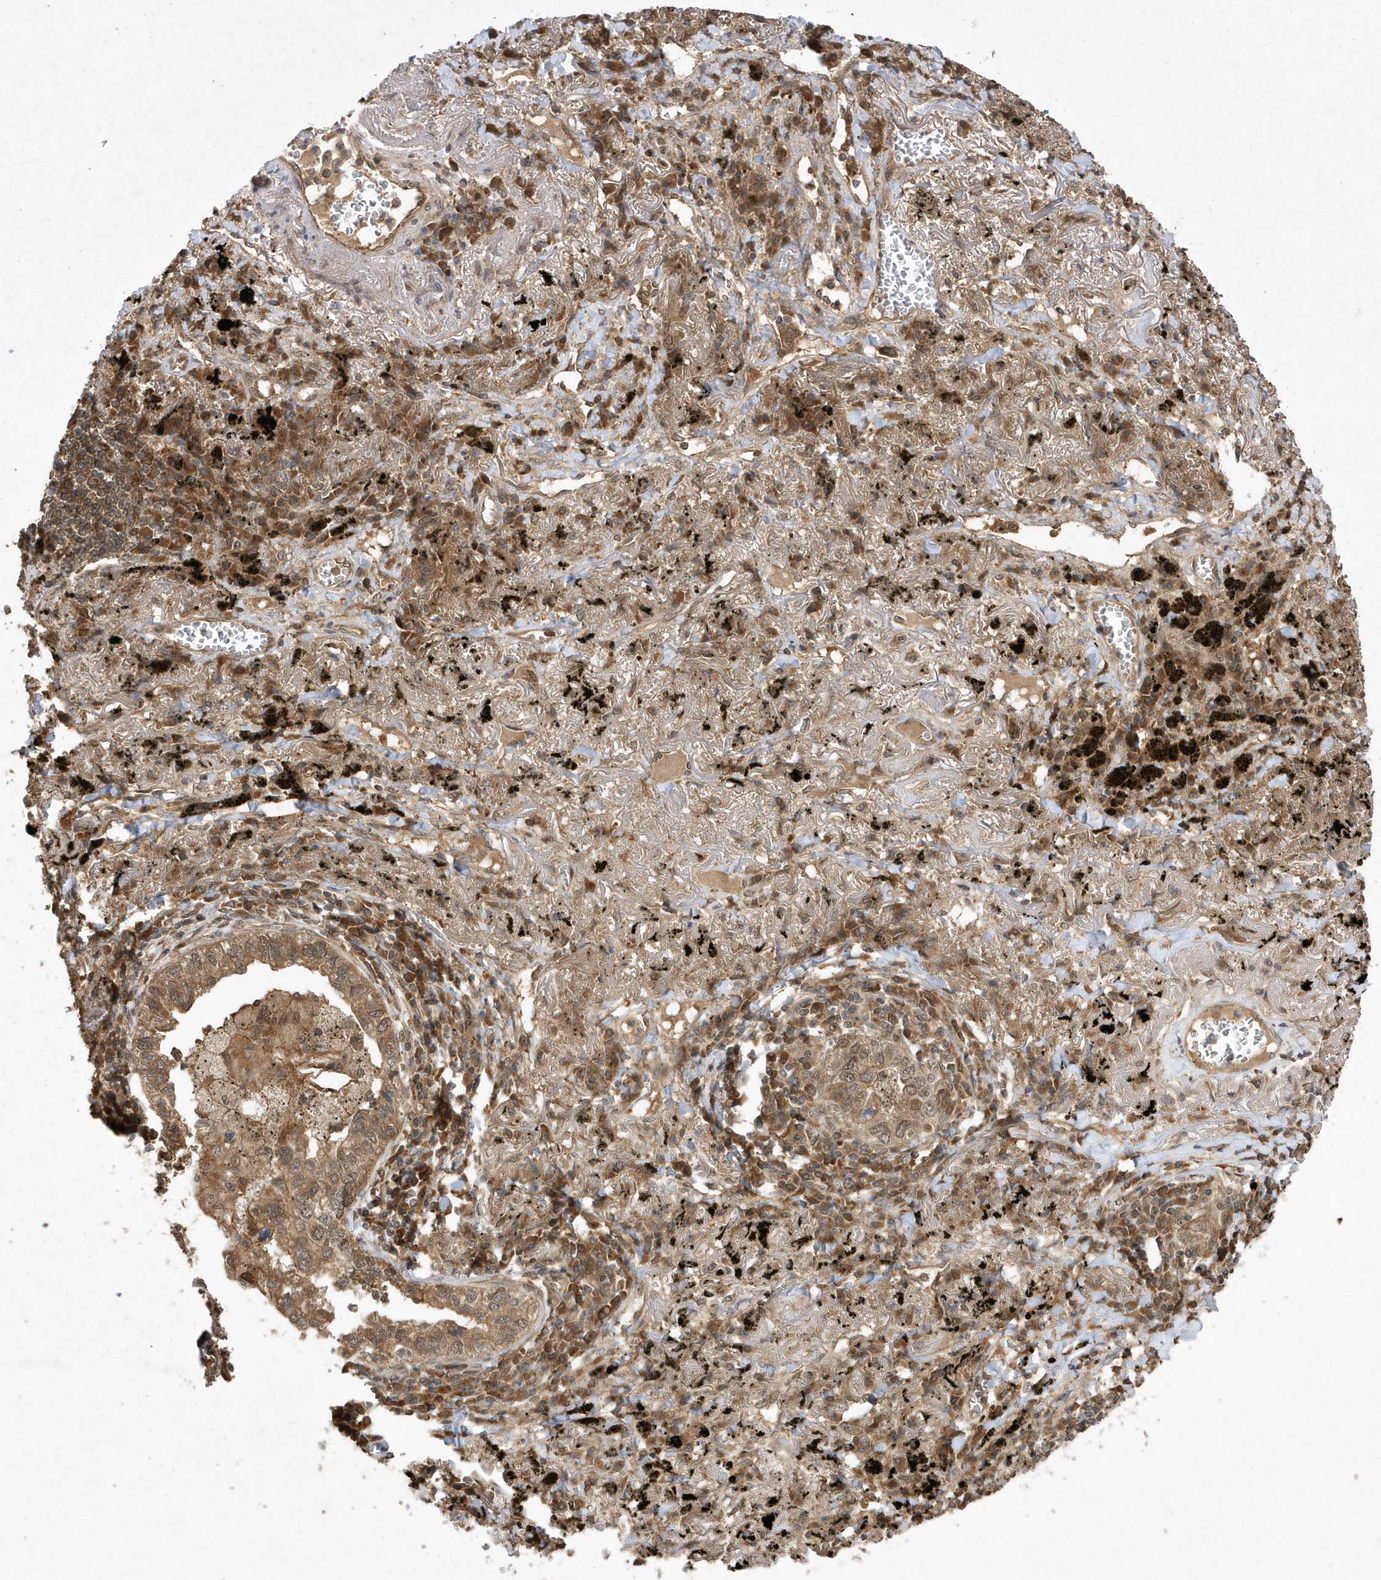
{"staining": {"intensity": "moderate", "quantity": ">75%", "location": "cytoplasmic/membranous,nuclear"}, "tissue": "lung cancer", "cell_type": "Tumor cells", "image_type": "cancer", "snomed": [{"axis": "morphology", "description": "Adenocarcinoma, NOS"}, {"axis": "topography", "description": "Lung"}], "caption": "Immunohistochemical staining of adenocarcinoma (lung) exhibits medium levels of moderate cytoplasmic/membranous and nuclear protein staining in approximately >75% of tumor cells.", "gene": "GFM2", "patient": {"sex": "male", "age": 65}}